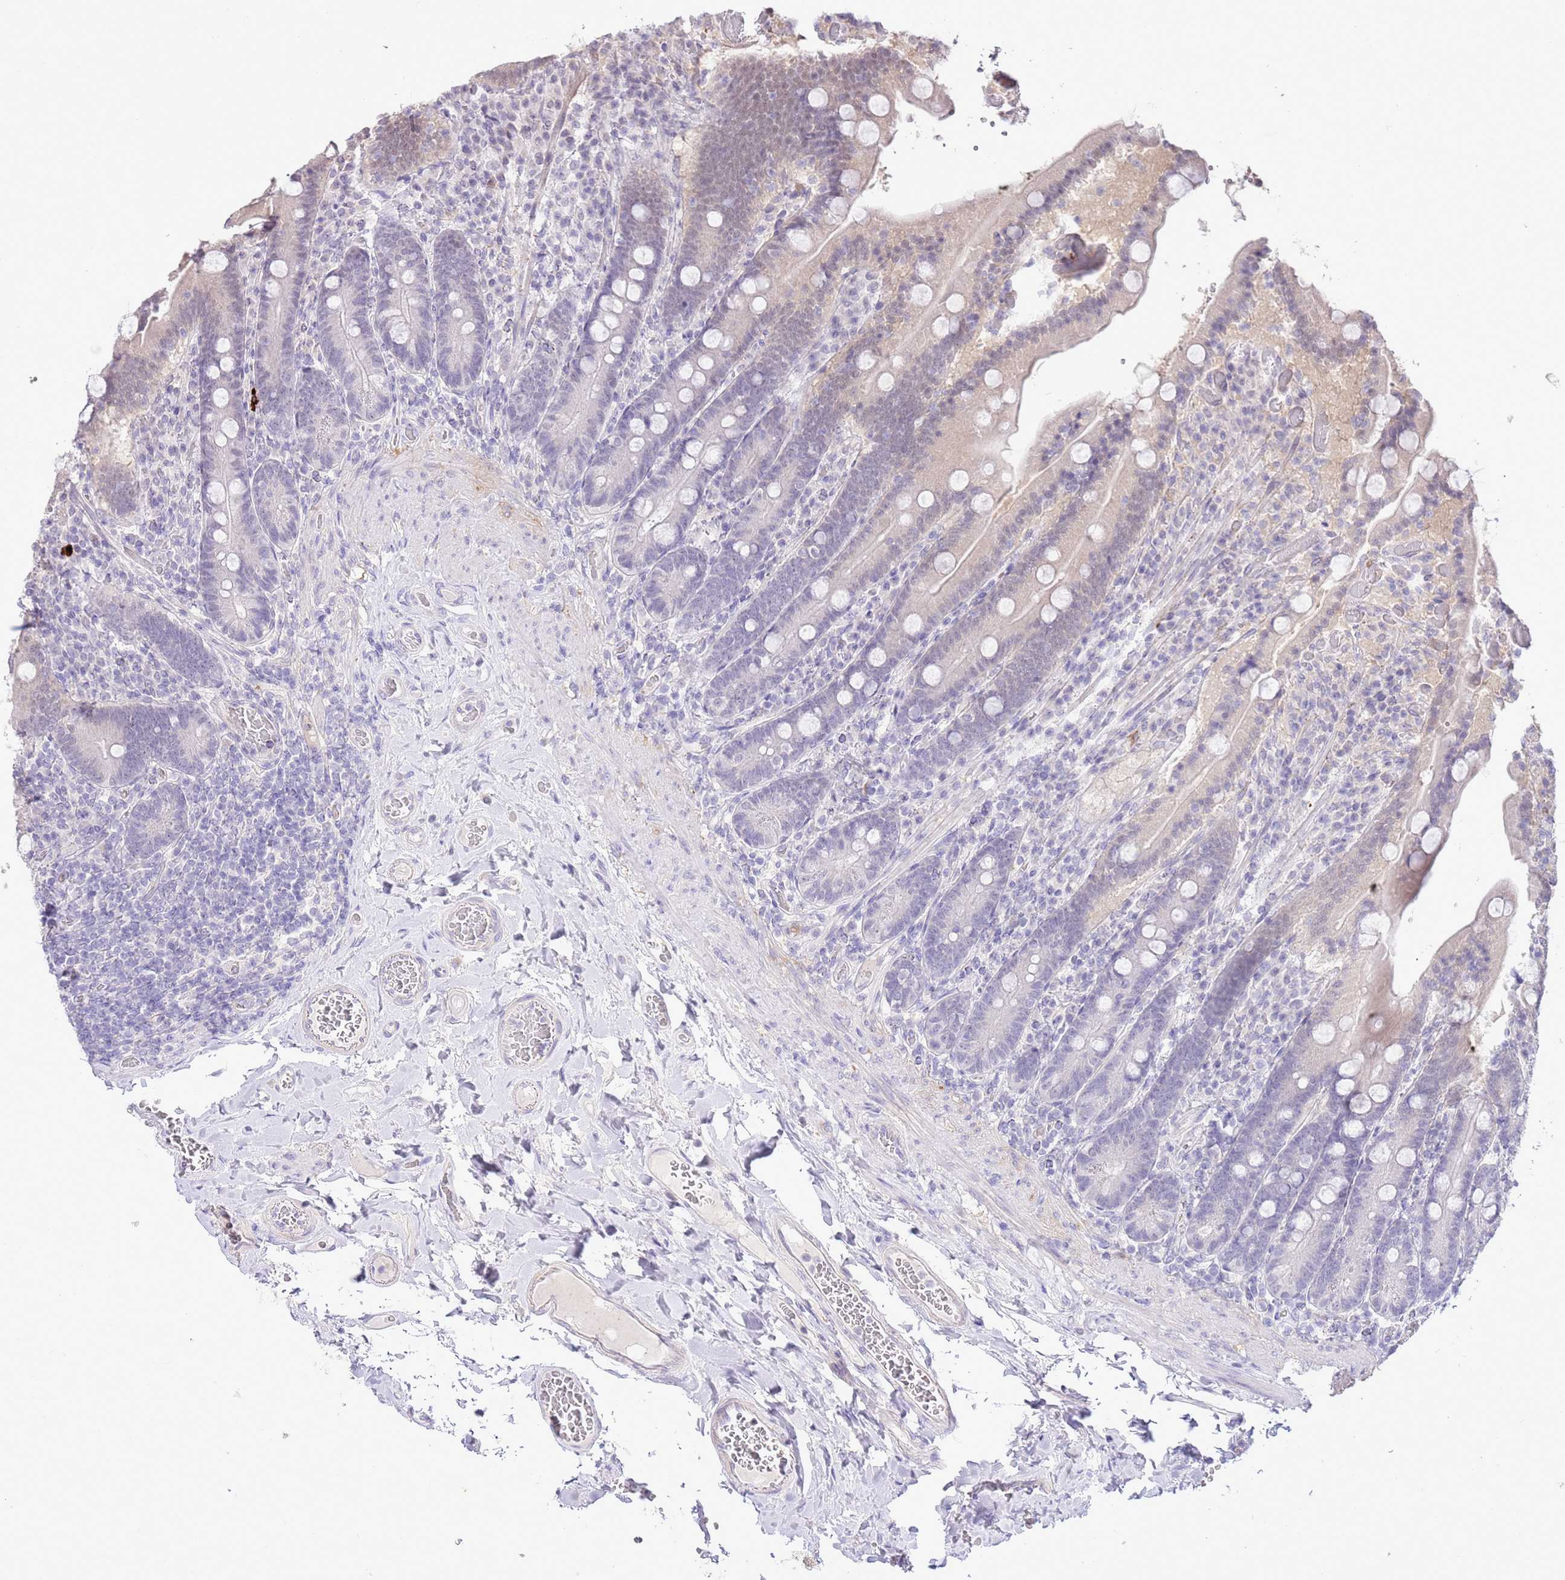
{"staining": {"intensity": "weak", "quantity": "<25%", "location": "cytoplasmic/membranous"}, "tissue": "duodenum", "cell_type": "Glandular cells", "image_type": "normal", "snomed": [{"axis": "morphology", "description": "Normal tissue, NOS"}, {"axis": "topography", "description": "Duodenum"}], "caption": "Duodenum stained for a protein using IHC displays no staining glandular cells.", "gene": "MIDN", "patient": {"sex": "female", "age": 62}}